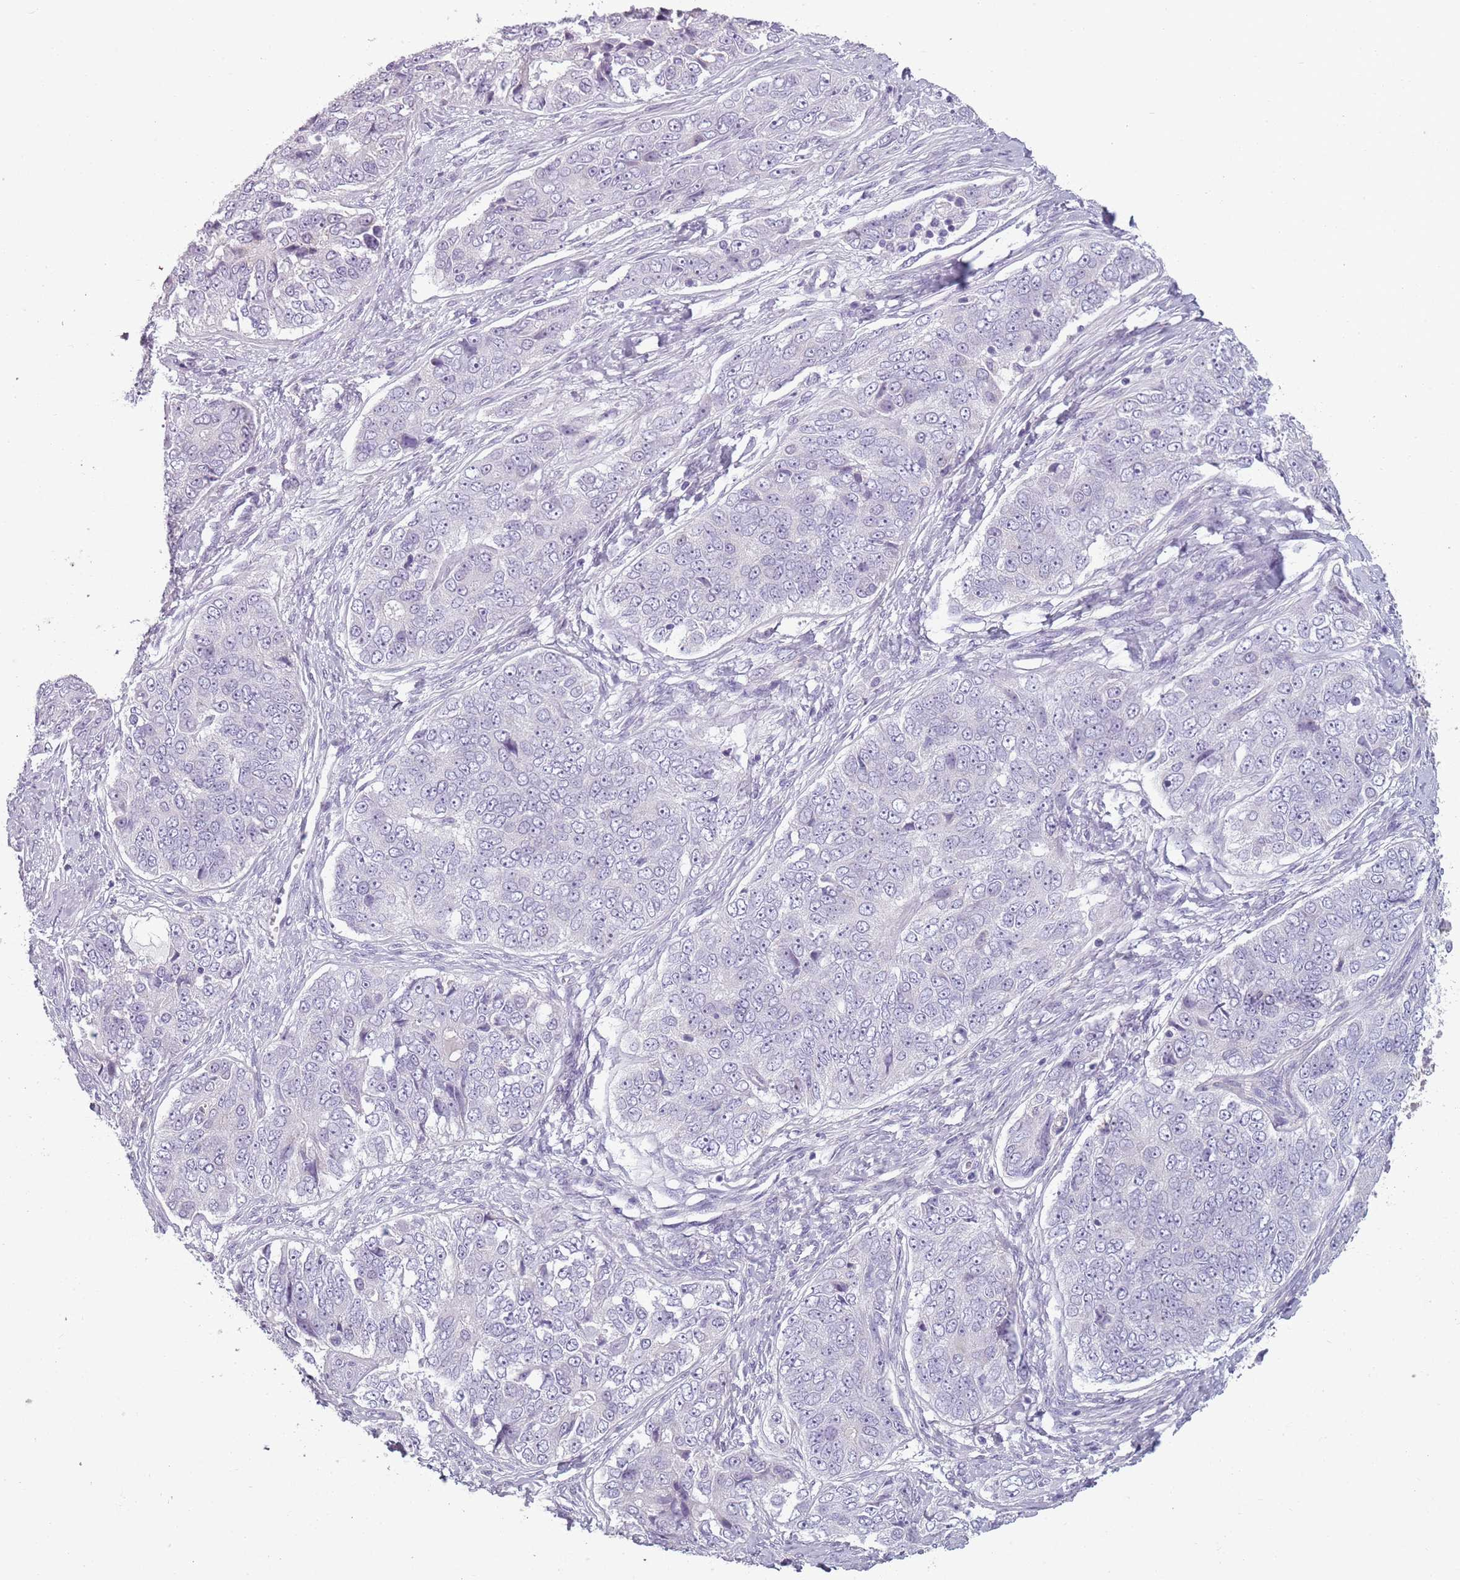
{"staining": {"intensity": "negative", "quantity": "none", "location": "none"}, "tissue": "ovarian cancer", "cell_type": "Tumor cells", "image_type": "cancer", "snomed": [{"axis": "morphology", "description": "Carcinoma, endometroid"}, {"axis": "topography", "description": "Ovary"}], "caption": "DAB (3,3'-diaminobenzidine) immunohistochemical staining of human ovarian cancer displays no significant staining in tumor cells. (Stains: DAB IHC with hematoxylin counter stain, Microscopy: brightfield microscopy at high magnification).", "gene": "MEGF8", "patient": {"sex": "female", "age": 51}}